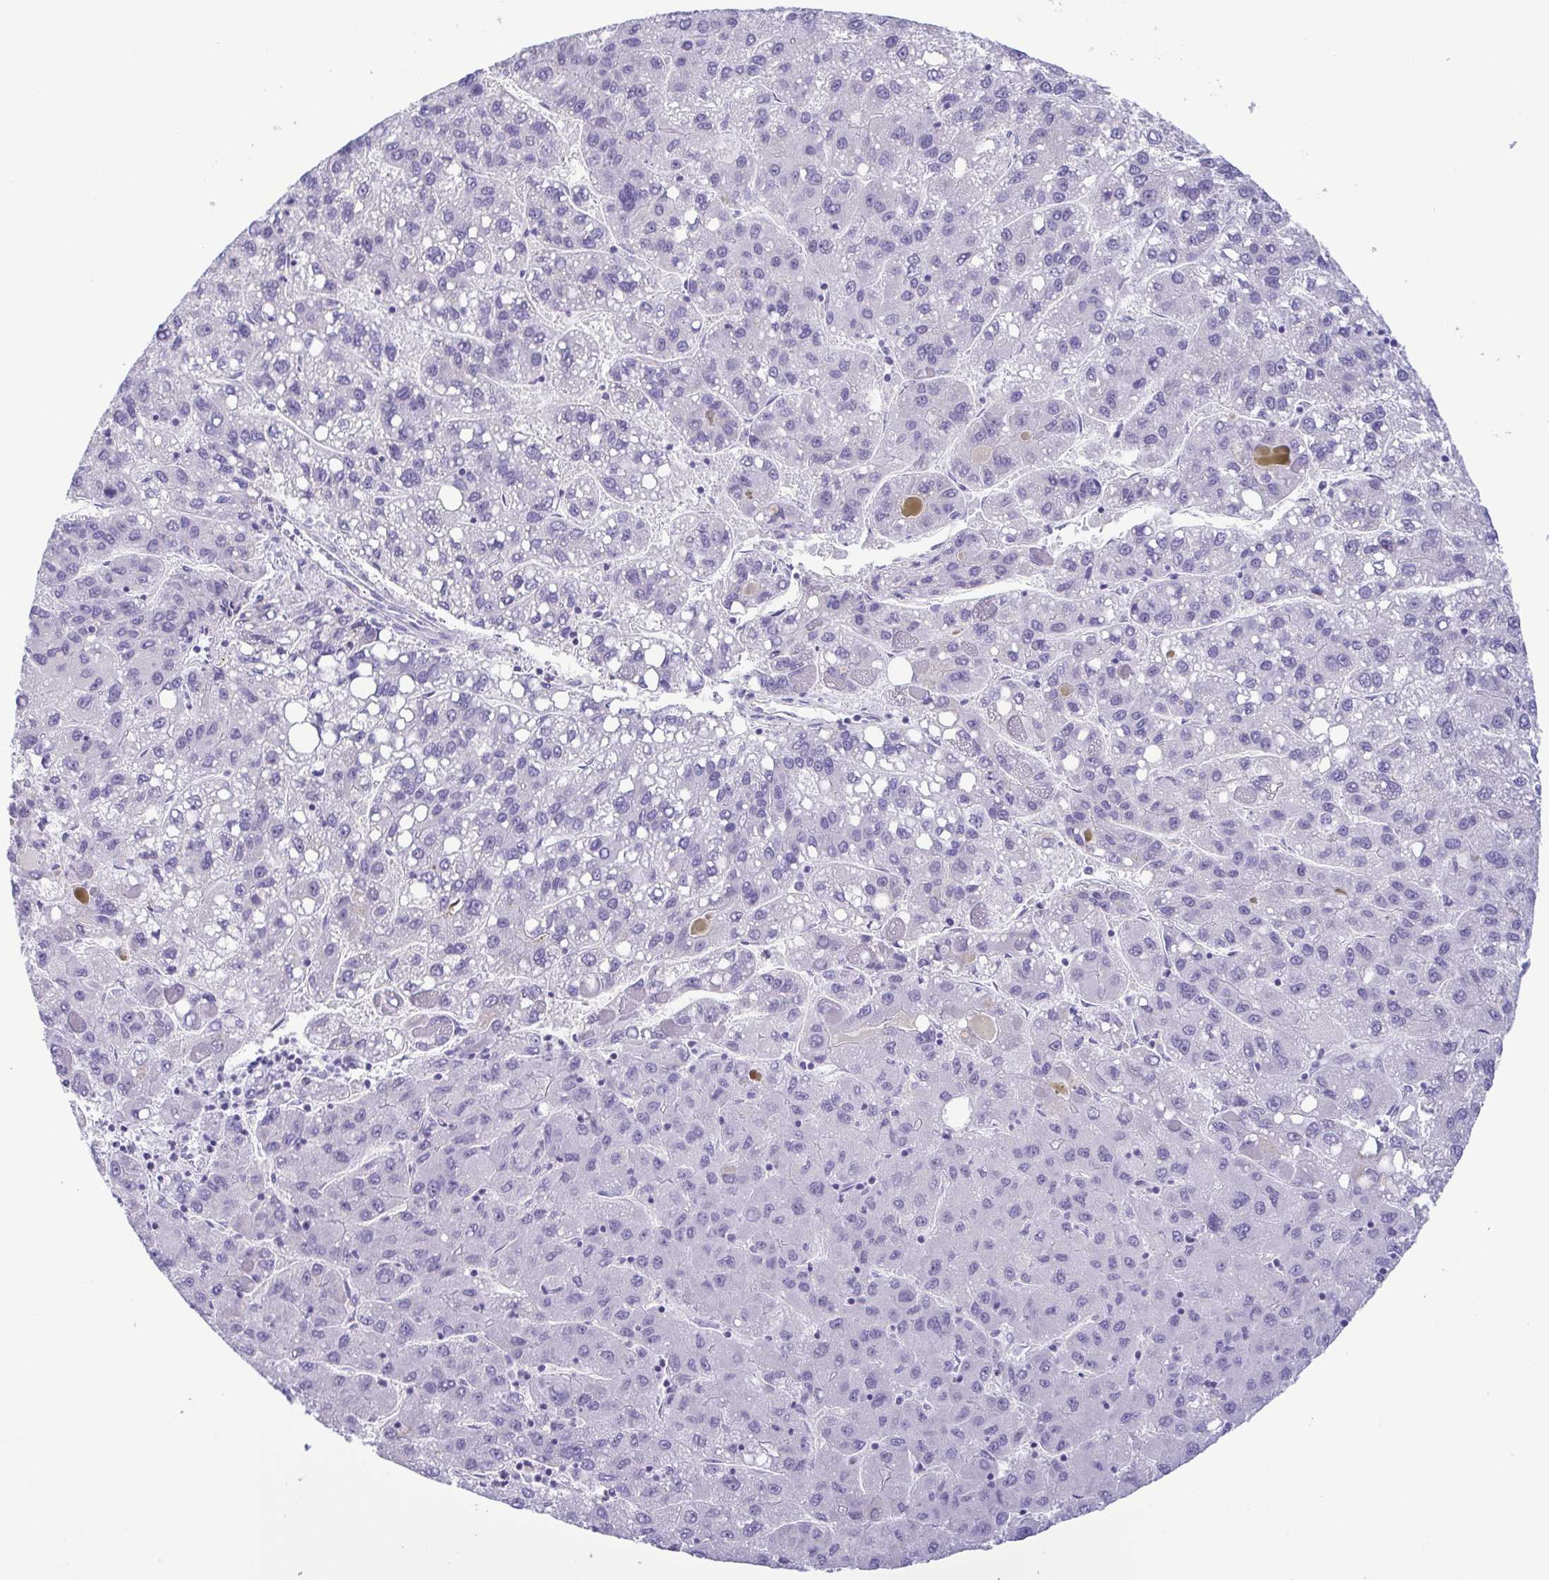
{"staining": {"intensity": "negative", "quantity": "none", "location": "none"}, "tissue": "liver cancer", "cell_type": "Tumor cells", "image_type": "cancer", "snomed": [{"axis": "morphology", "description": "Carcinoma, Hepatocellular, NOS"}, {"axis": "topography", "description": "Liver"}], "caption": "A micrograph of human liver cancer is negative for staining in tumor cells.", "gene": "MYL7", "patient": {"sex": "female", "age": 82}}